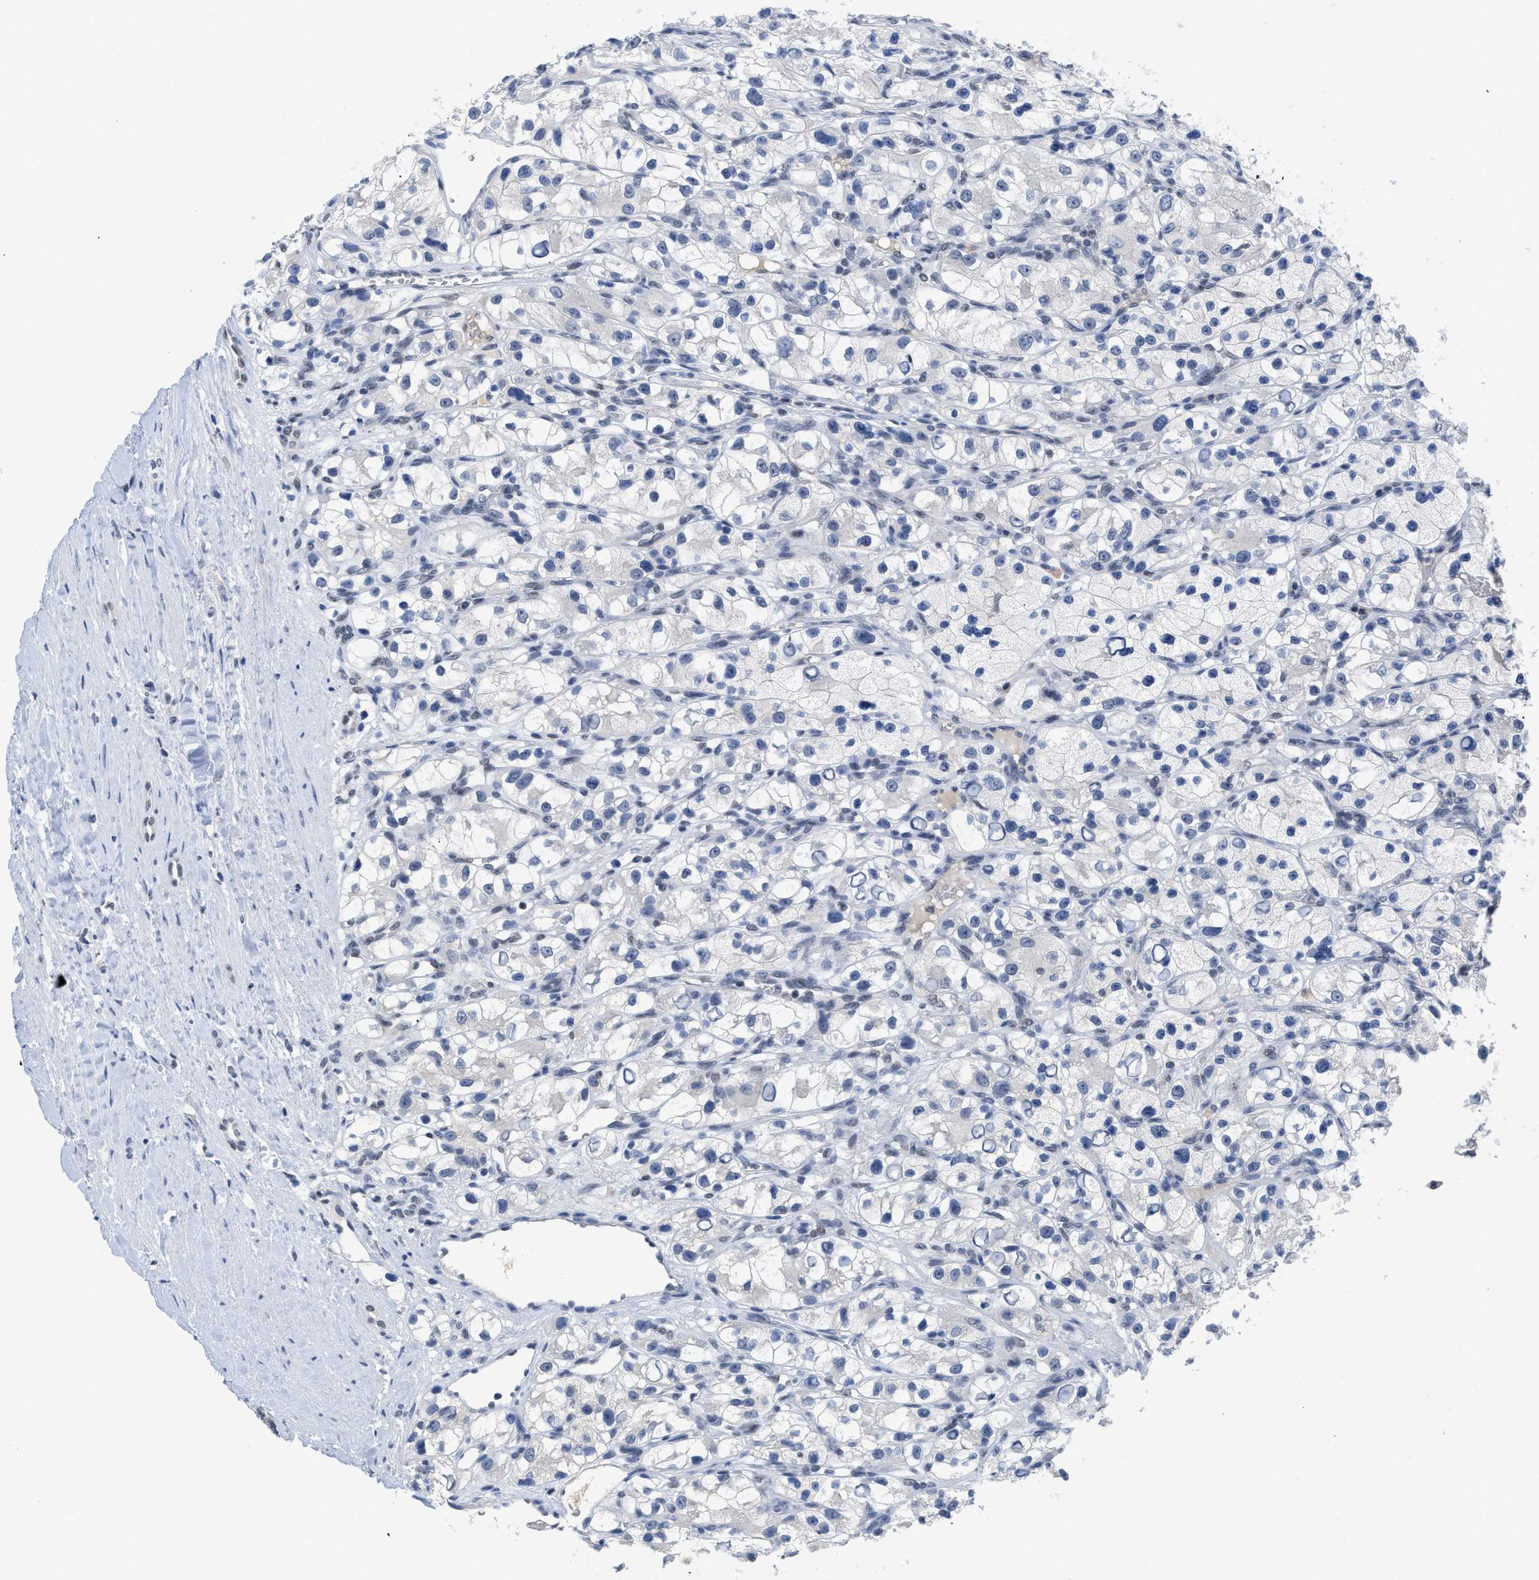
{"staining": {"intensity": "negative", "quantity": "none", "location": "none"}, "tissue": "renal cancer", "cell_type": "Tumor cells", "image_type": "cancer", "snomed": [{"axis": "morphology", "description": "Adenocarcinoma, NOS"}, {"axis": "topography", "description": "Kidney"}], "caption": "This photomicrograph is of renal cancer stained with IHC to label a protein in brown with the nuclei are counter-stained blue. There is no expression in tumor cells. (DAB (3,3'-diaminobenzidine) immunohistochemistry visualized using brightfield microscopy, high magnification).", "gene": "GGNBP2", "patient": {"sex": "female", "age": 57}}